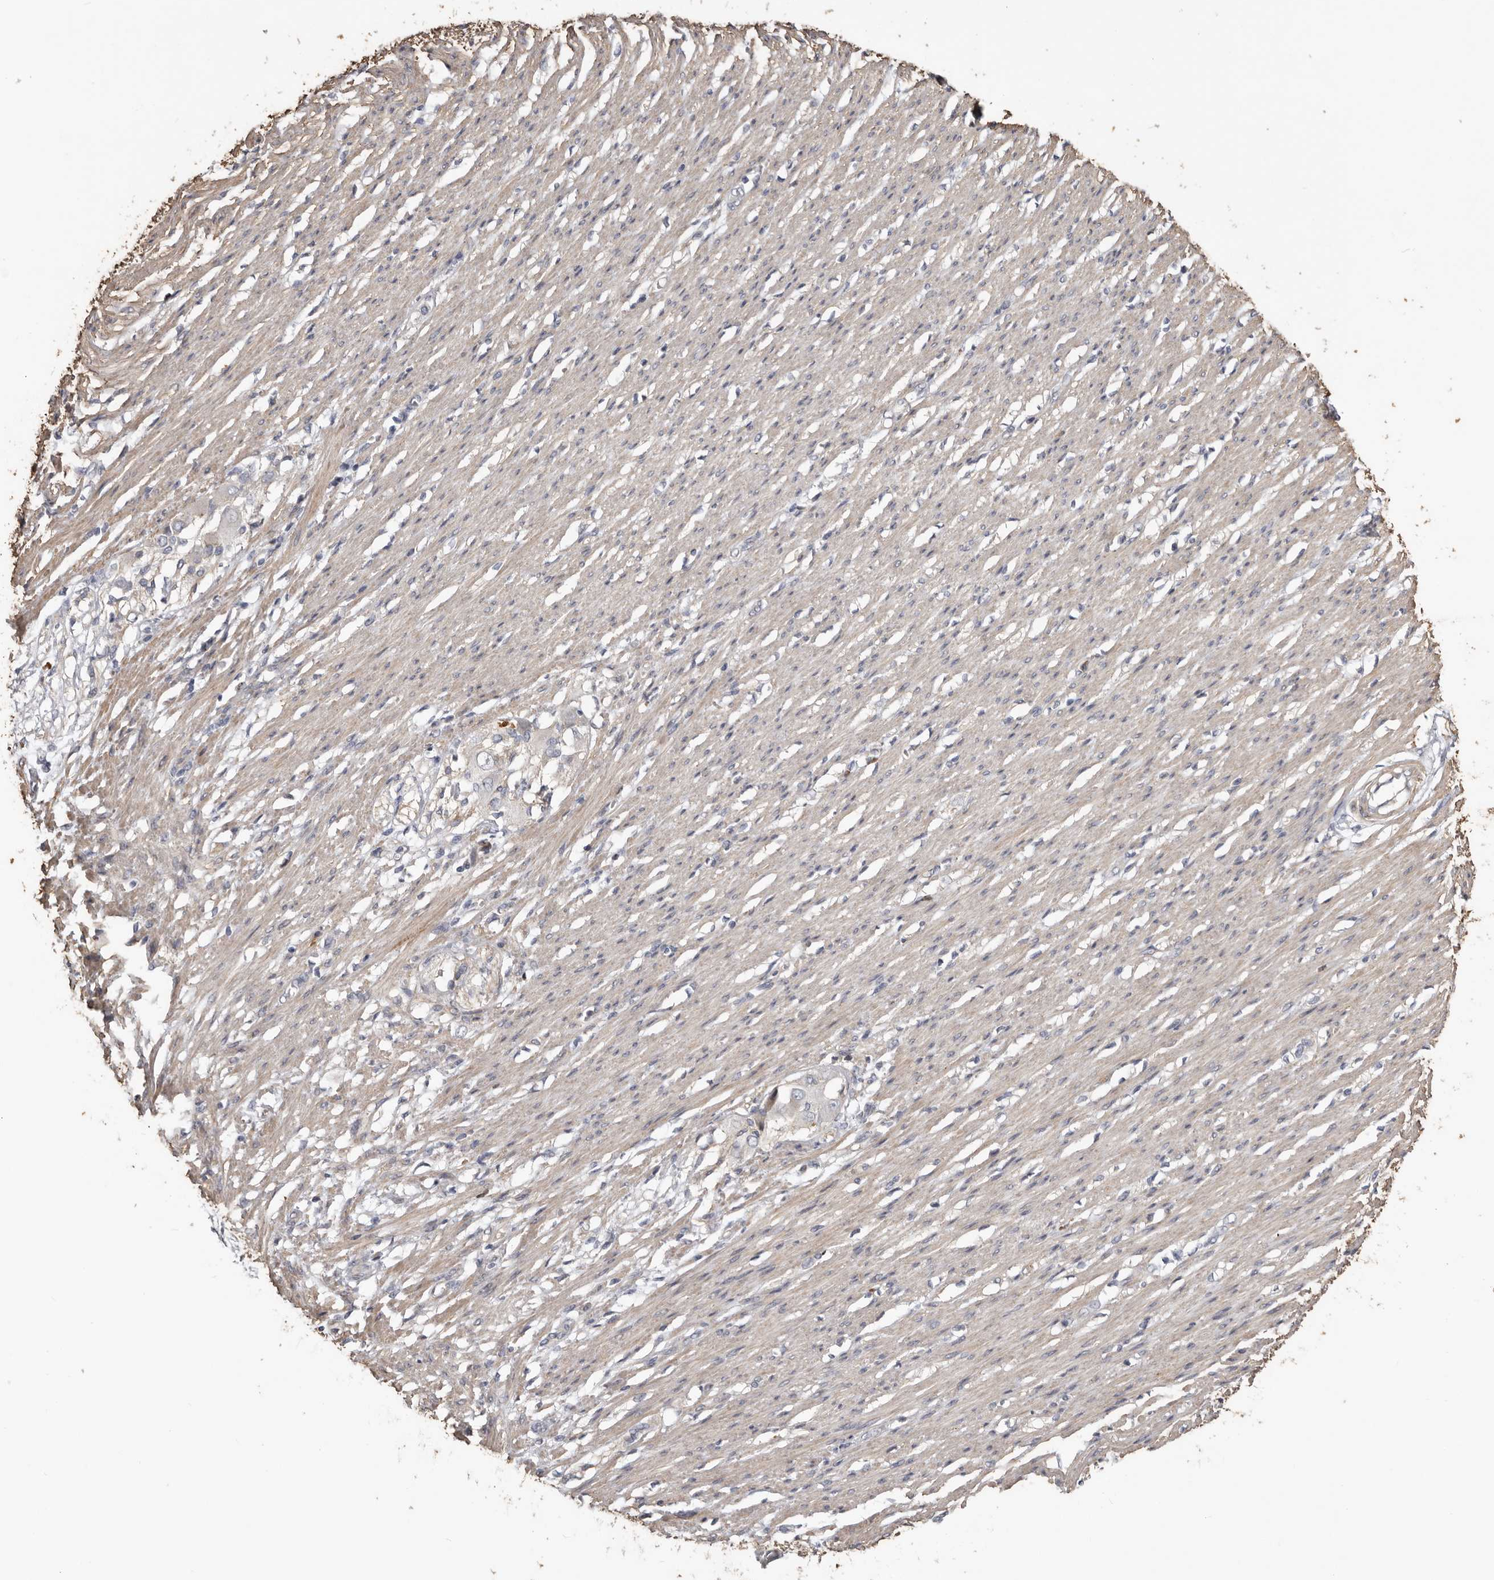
{"staining": {"intensity": "weak", "quantity": ">75%", "location": "cytoplasmic/membranous"}, "tissue": "smooth muscle", "cell_type": "Smooth muscle cells", "image_type": "normal", "snomed": [{"axis": "morphology", "description": "Normal tissue, NOS"}, {"axis": "morphology", "description": "Adenocarcinoma, NOS"}, {"axis": "topography", "description": "Colon"}, {"axis": "topography", "description": "Peripheral nerve tissue"}], "caption": "Immunohistochemistry (IHC) (DAB) staining of normal smooth muscle exhibits weak cytoplasmic/membranous protein expression in approximately >75% of smooth muscle cells.", "gene": "CDCA8", "patient": {"sex": "male", "age": 14}}